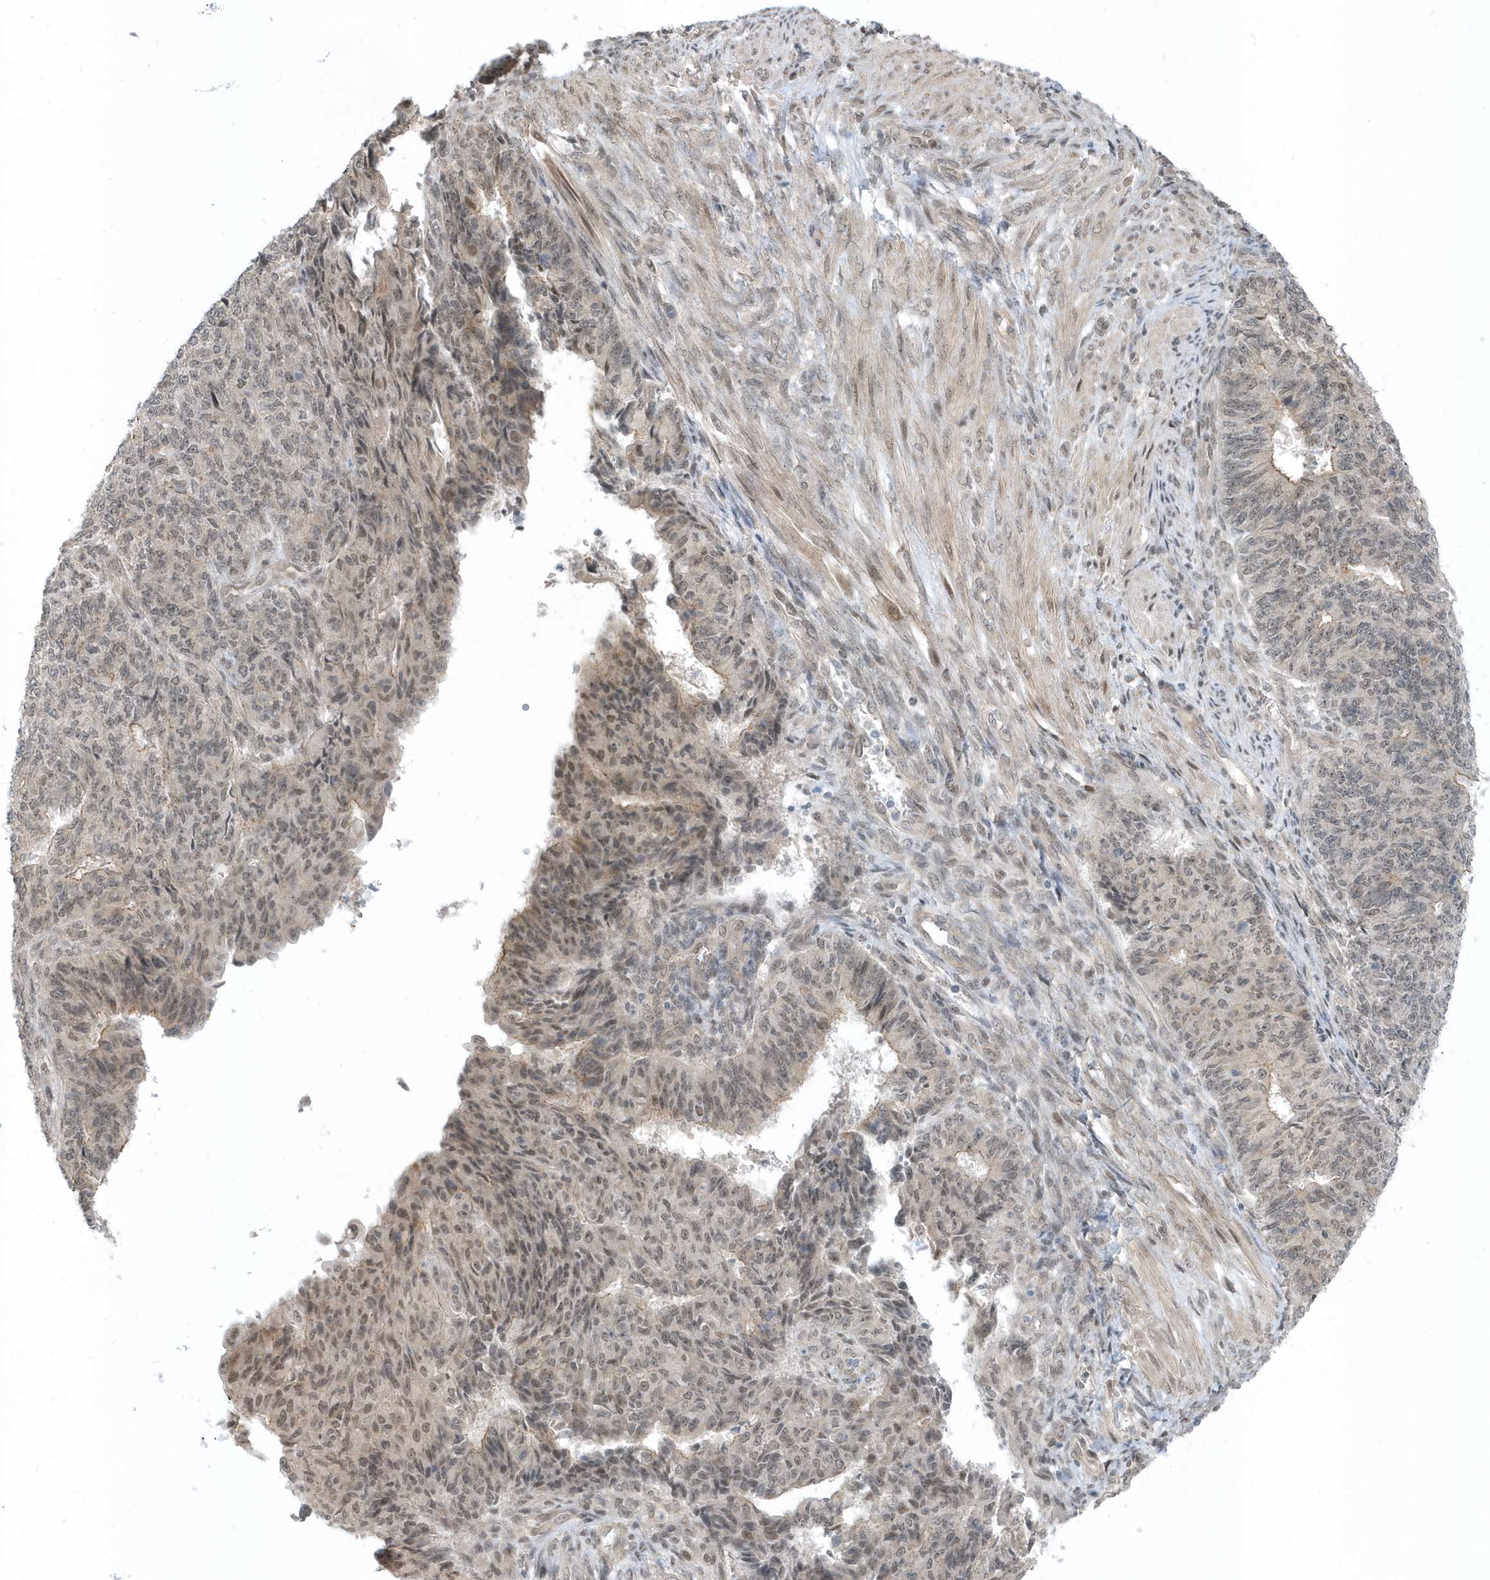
{"staining": {"intensity": "weak", "quantity": "25%-75%", "location": "nuclear"}, "tissue": "endometrial cancer", "cell_type": "Tumor cells", "image_type": "cancer", "snomed": [{"axis": "morphology", "description": "Adenocarcinoma, NOS"}, {"axis": "topography", "description": "Endometrium"}], "caption": "Adenocarcinoma (endometrial) tissue displays weak nuclear positivity in about 25%-75% of tumor cells", "gene": "USP53", "patient": {"sex": "female", "age": 32}}